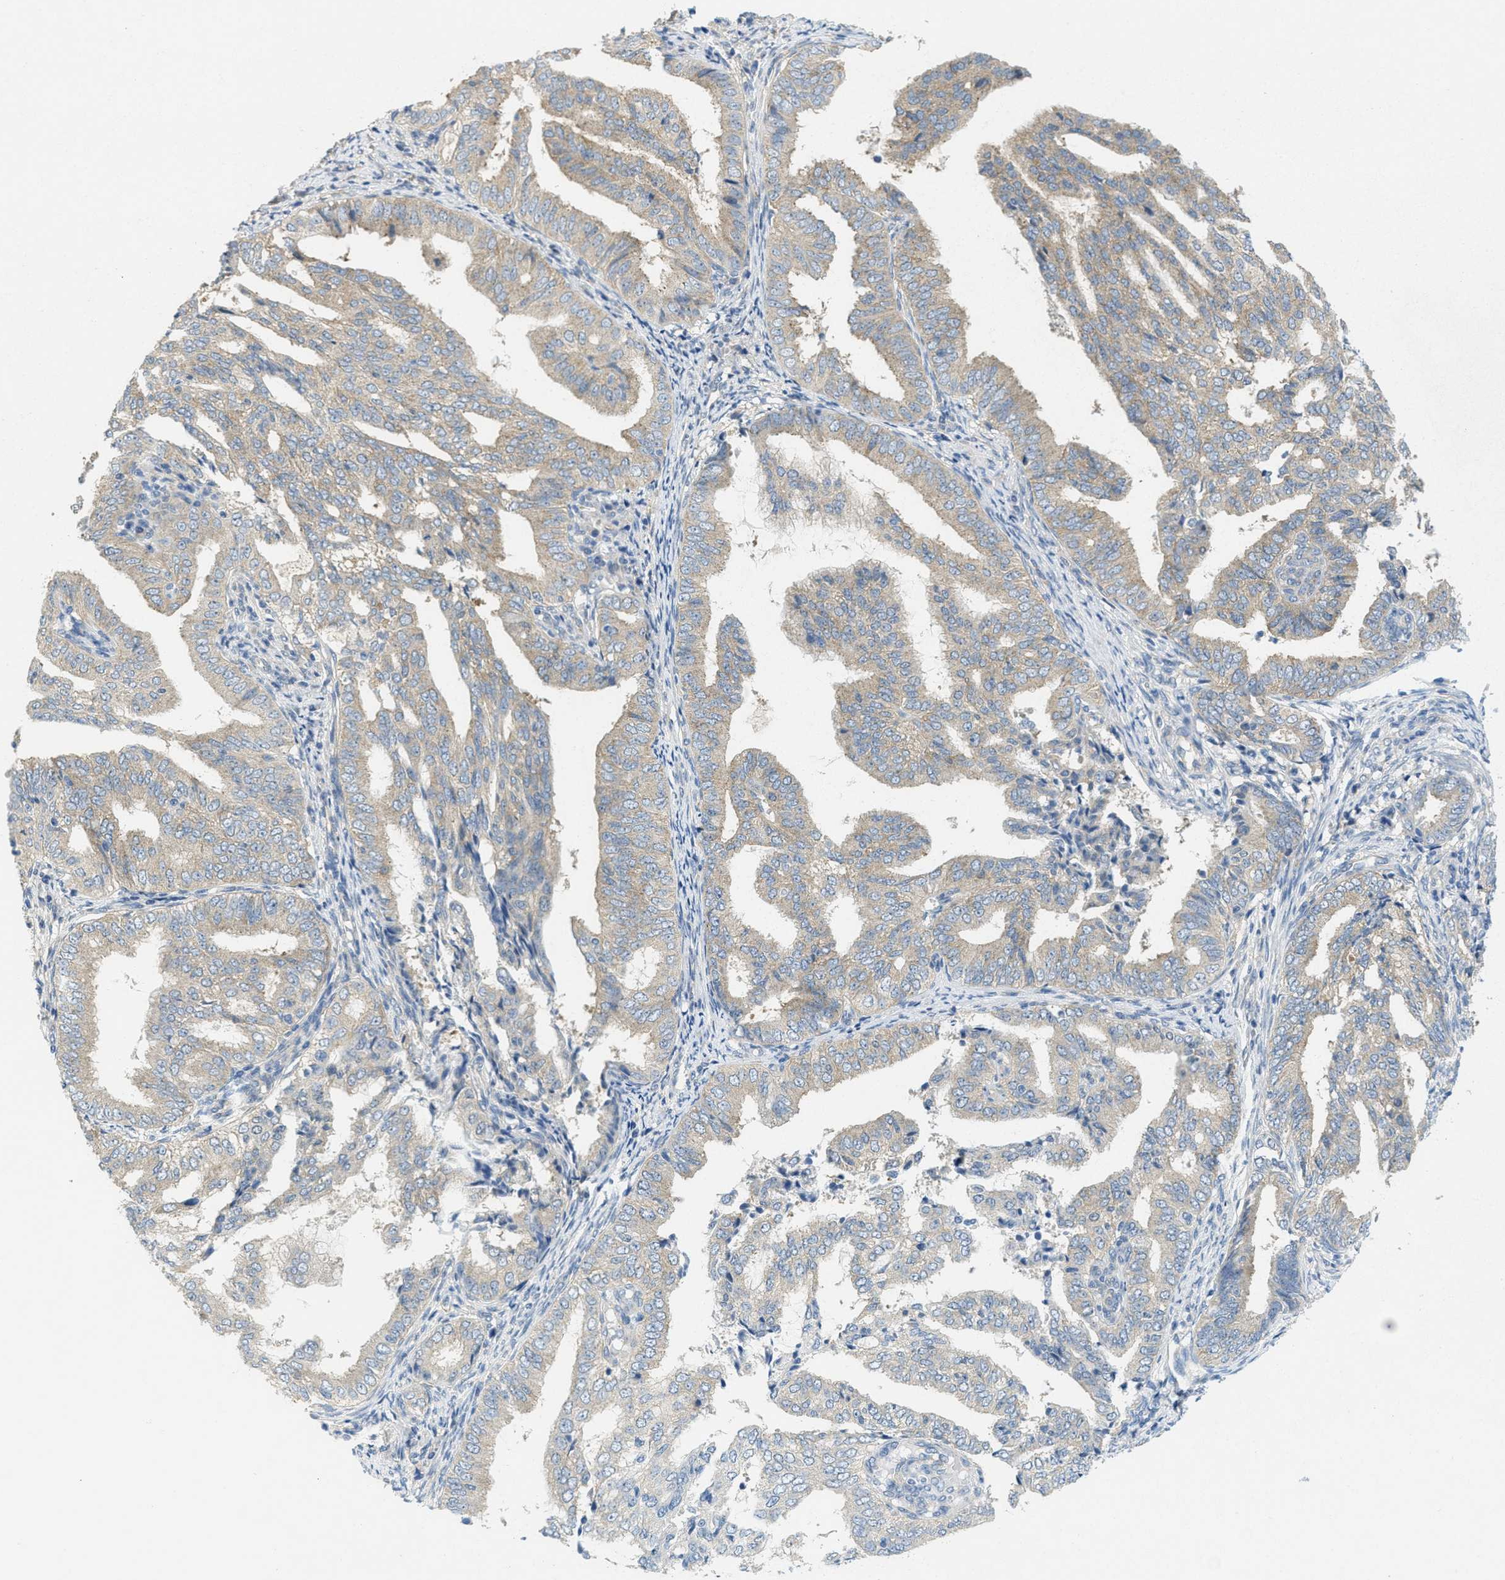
{"staining": {"intensity": "weak", "quantity": "25%-75%", "location": "cytoplasmic/membranous"}, "tissue": "endometrial cancer", "cell_type": "Tumor cells", "image_type": "cancer", "snomed": [{"axis": "morphology", "description": "Adenocarcinoma, NOS"}, {"axis": "topography", "description": "Endometrium"}], "caption": "Protein staining of endometrial cancer tissue exhibits weak cytoplasmic/membranous expression in about 25%-75% of tumor cells.", "gene": "ZFYVE9", "patient": {"sex": "female", "age": 58}}